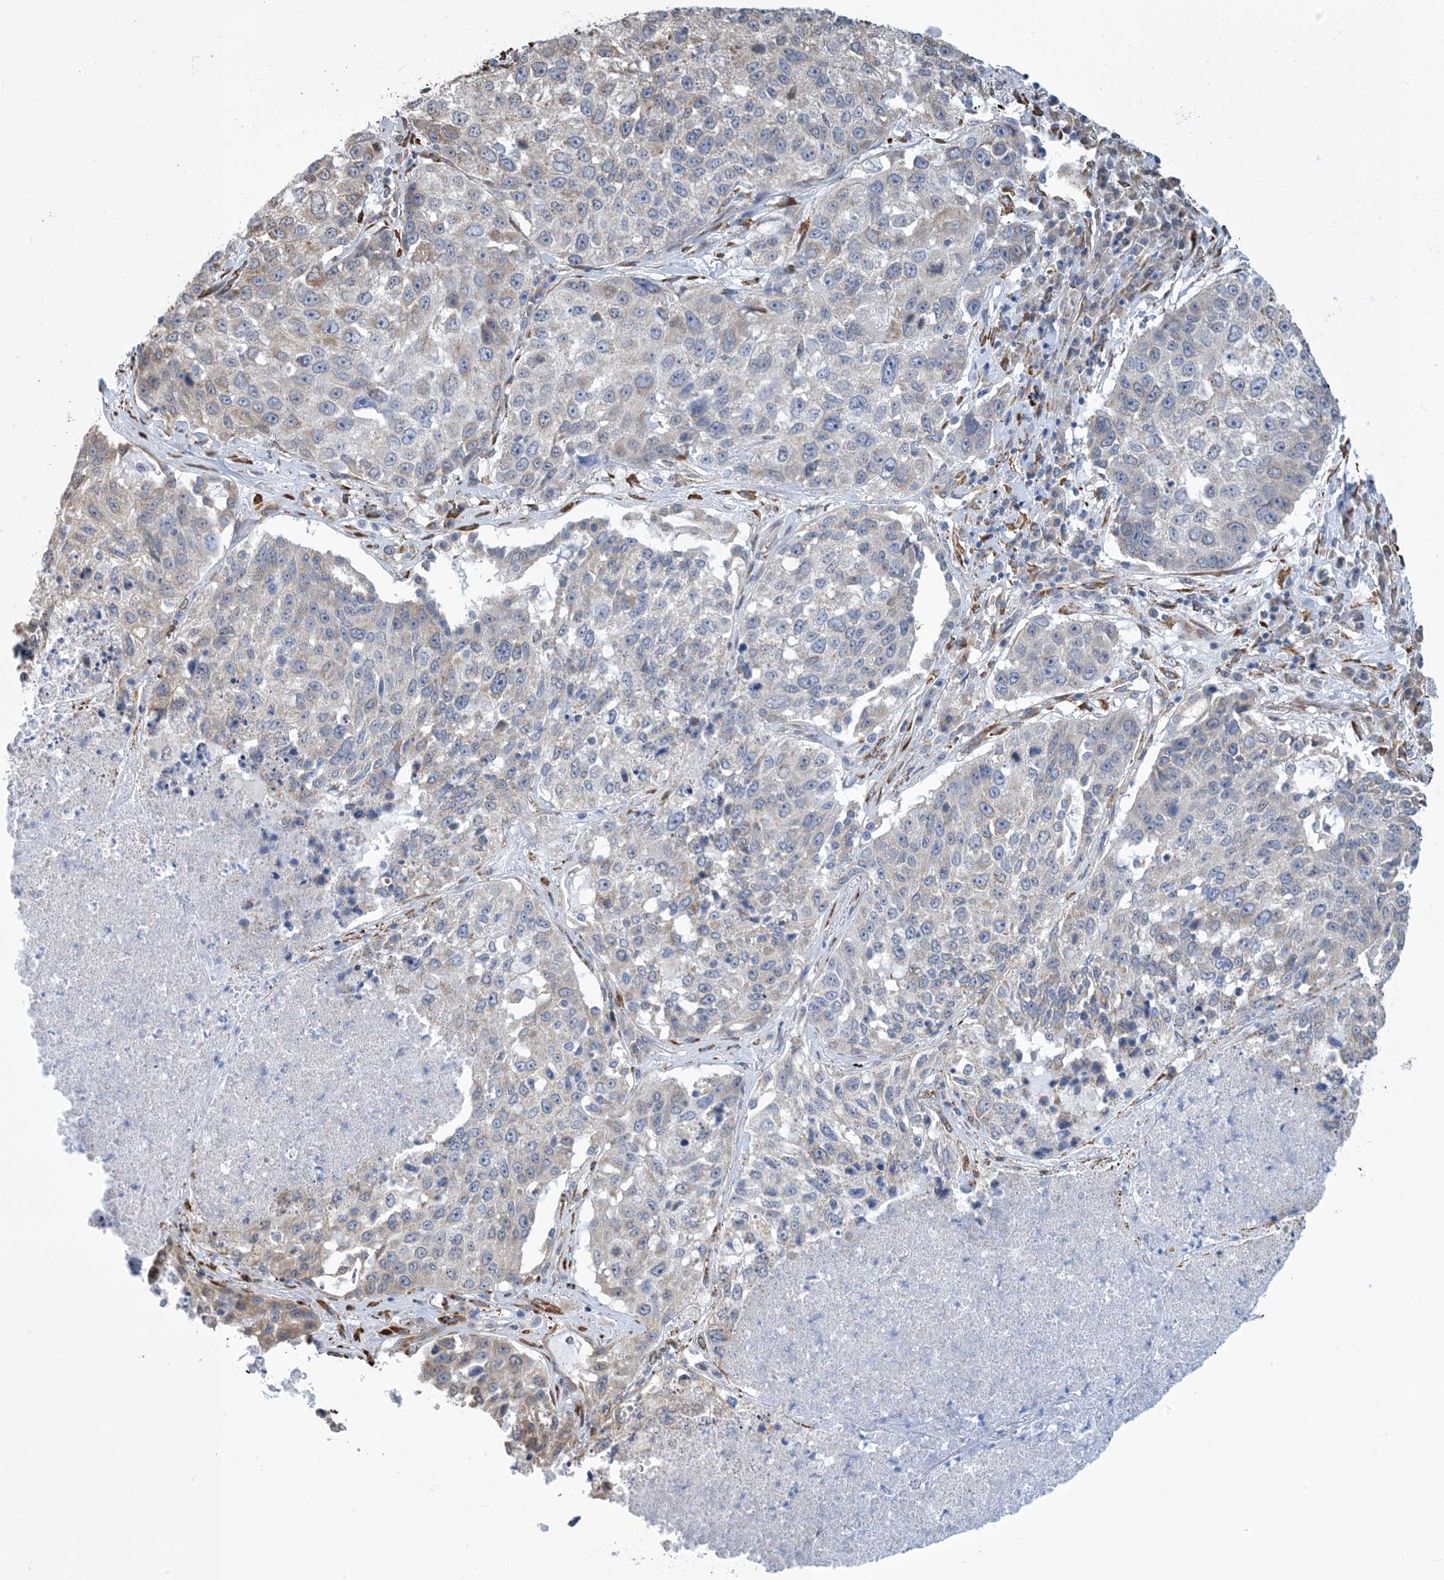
{"staining": {"intensity": "negative", "quantity": "none", "location": "none"}, "tissue": "lung cancer", "cell_type": "Tumor cells", "image_type": "cancer", "snomed": [{"axis": "morphology", "description": "Squamous cell carcinoma, NOS"}, {"axis": "topography", "description": "Lung"}], "caption": "IHC micrograph of human lung squamous cell carcinoma stained for a protein (brown), which displays no staining in tumor cells.", "gene": "CCDC14", "patient": {"sex": "male", "age": 61}}